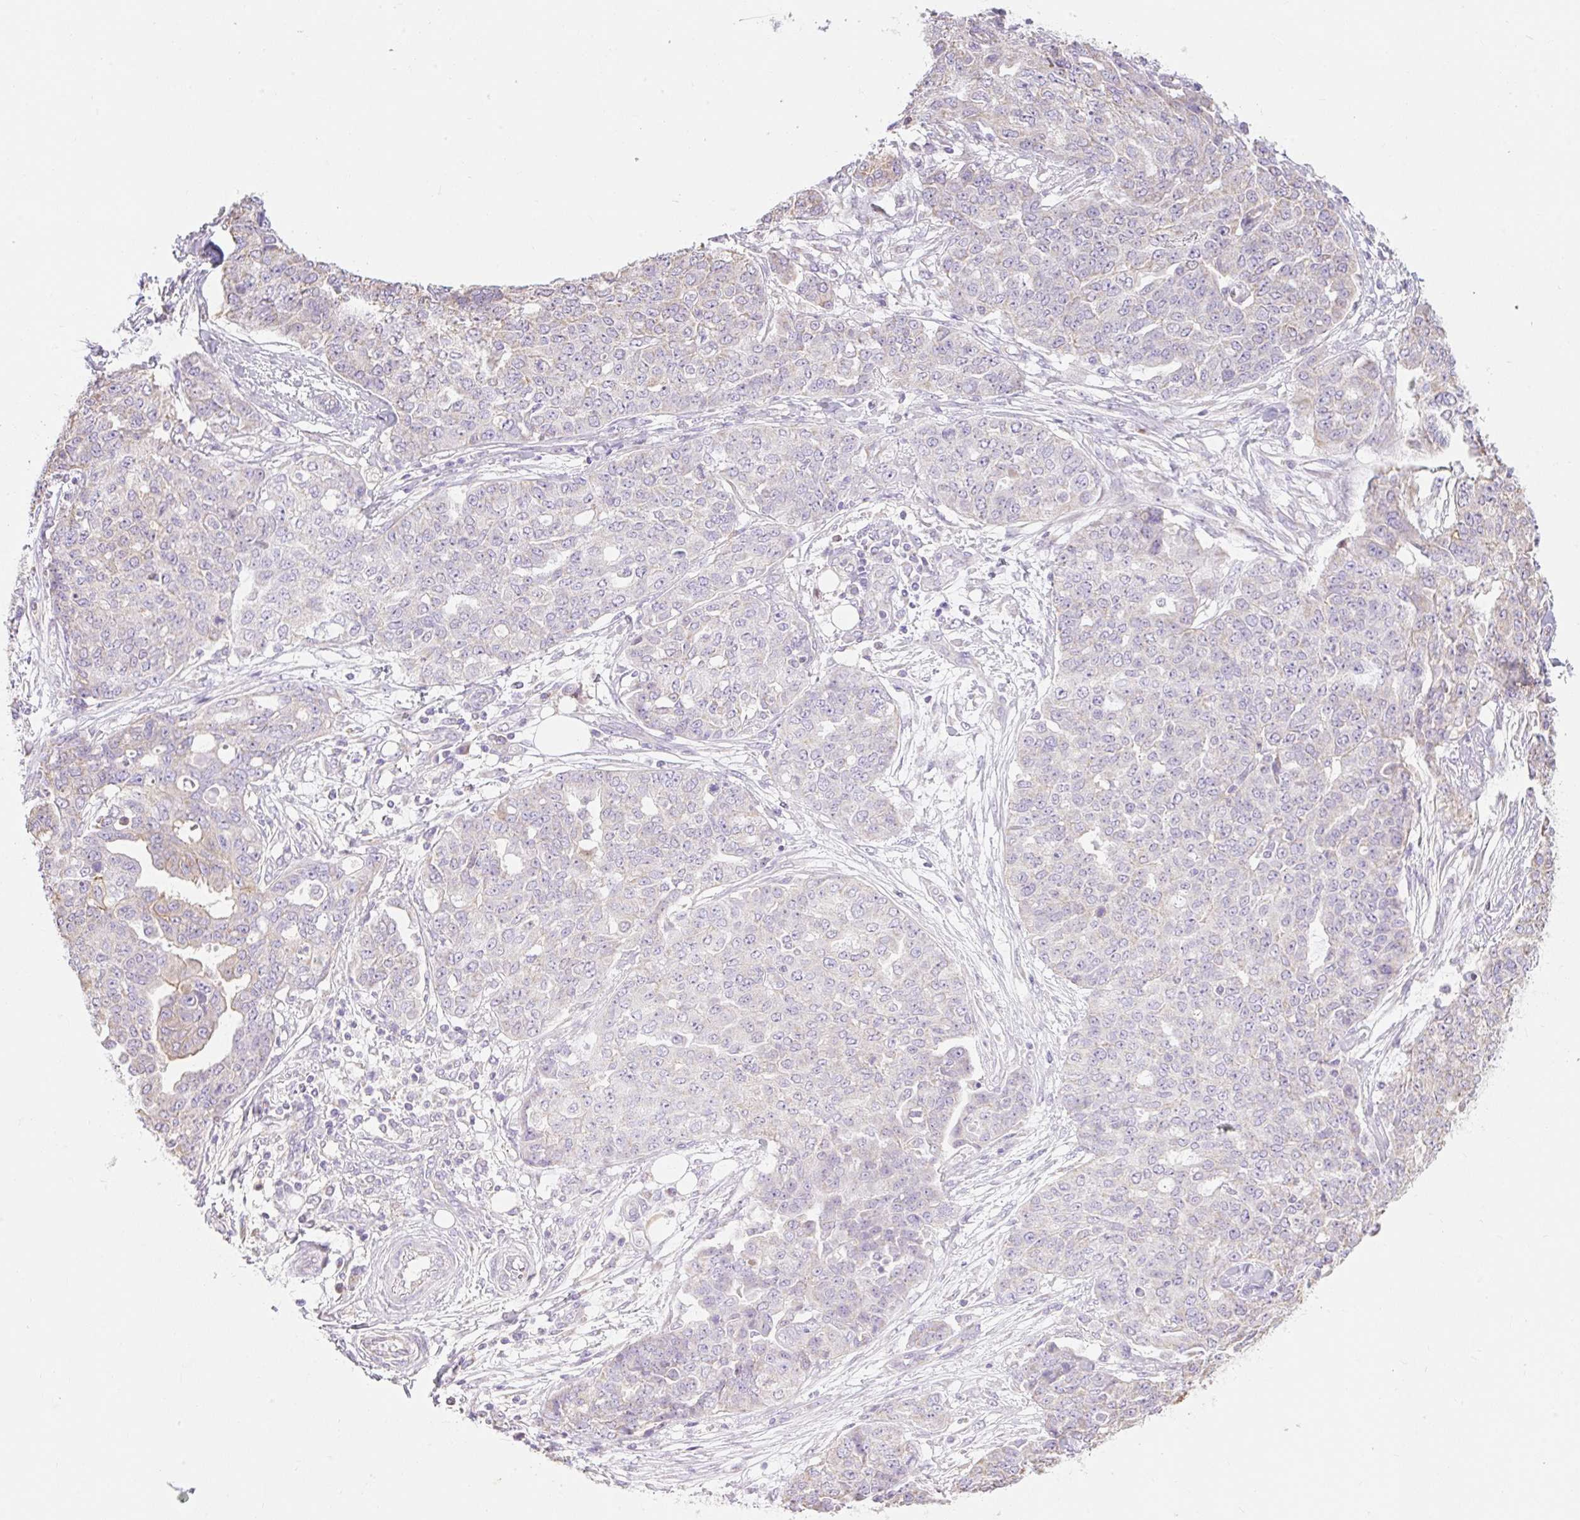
{"staining": {"intensity": "negative", "quantity": "none", "location": "none"}, "tissue": "ovarian cancer", "cell_type": "Tumor cells", "image_type": "cancer", "snomed": [{"axis": "morphology", "description": "Cystadenocarcinoma, serous, NOS"}, {"axis": "topography", "description": "Soft tissue"}, {"axis": "topography", "description": "Ovary"}], "caption": "The immunohistochemistry histopathology image has no significant staining in tumor cells of ovarian cancer tissue. (DAB (3,3'-diaminobenzidine) immunohistochemistry (IHC) visualized using brightfield microscopy, high magnification).", "gene": "DHX35", "patient": {"sex": "female", "age": 57}}